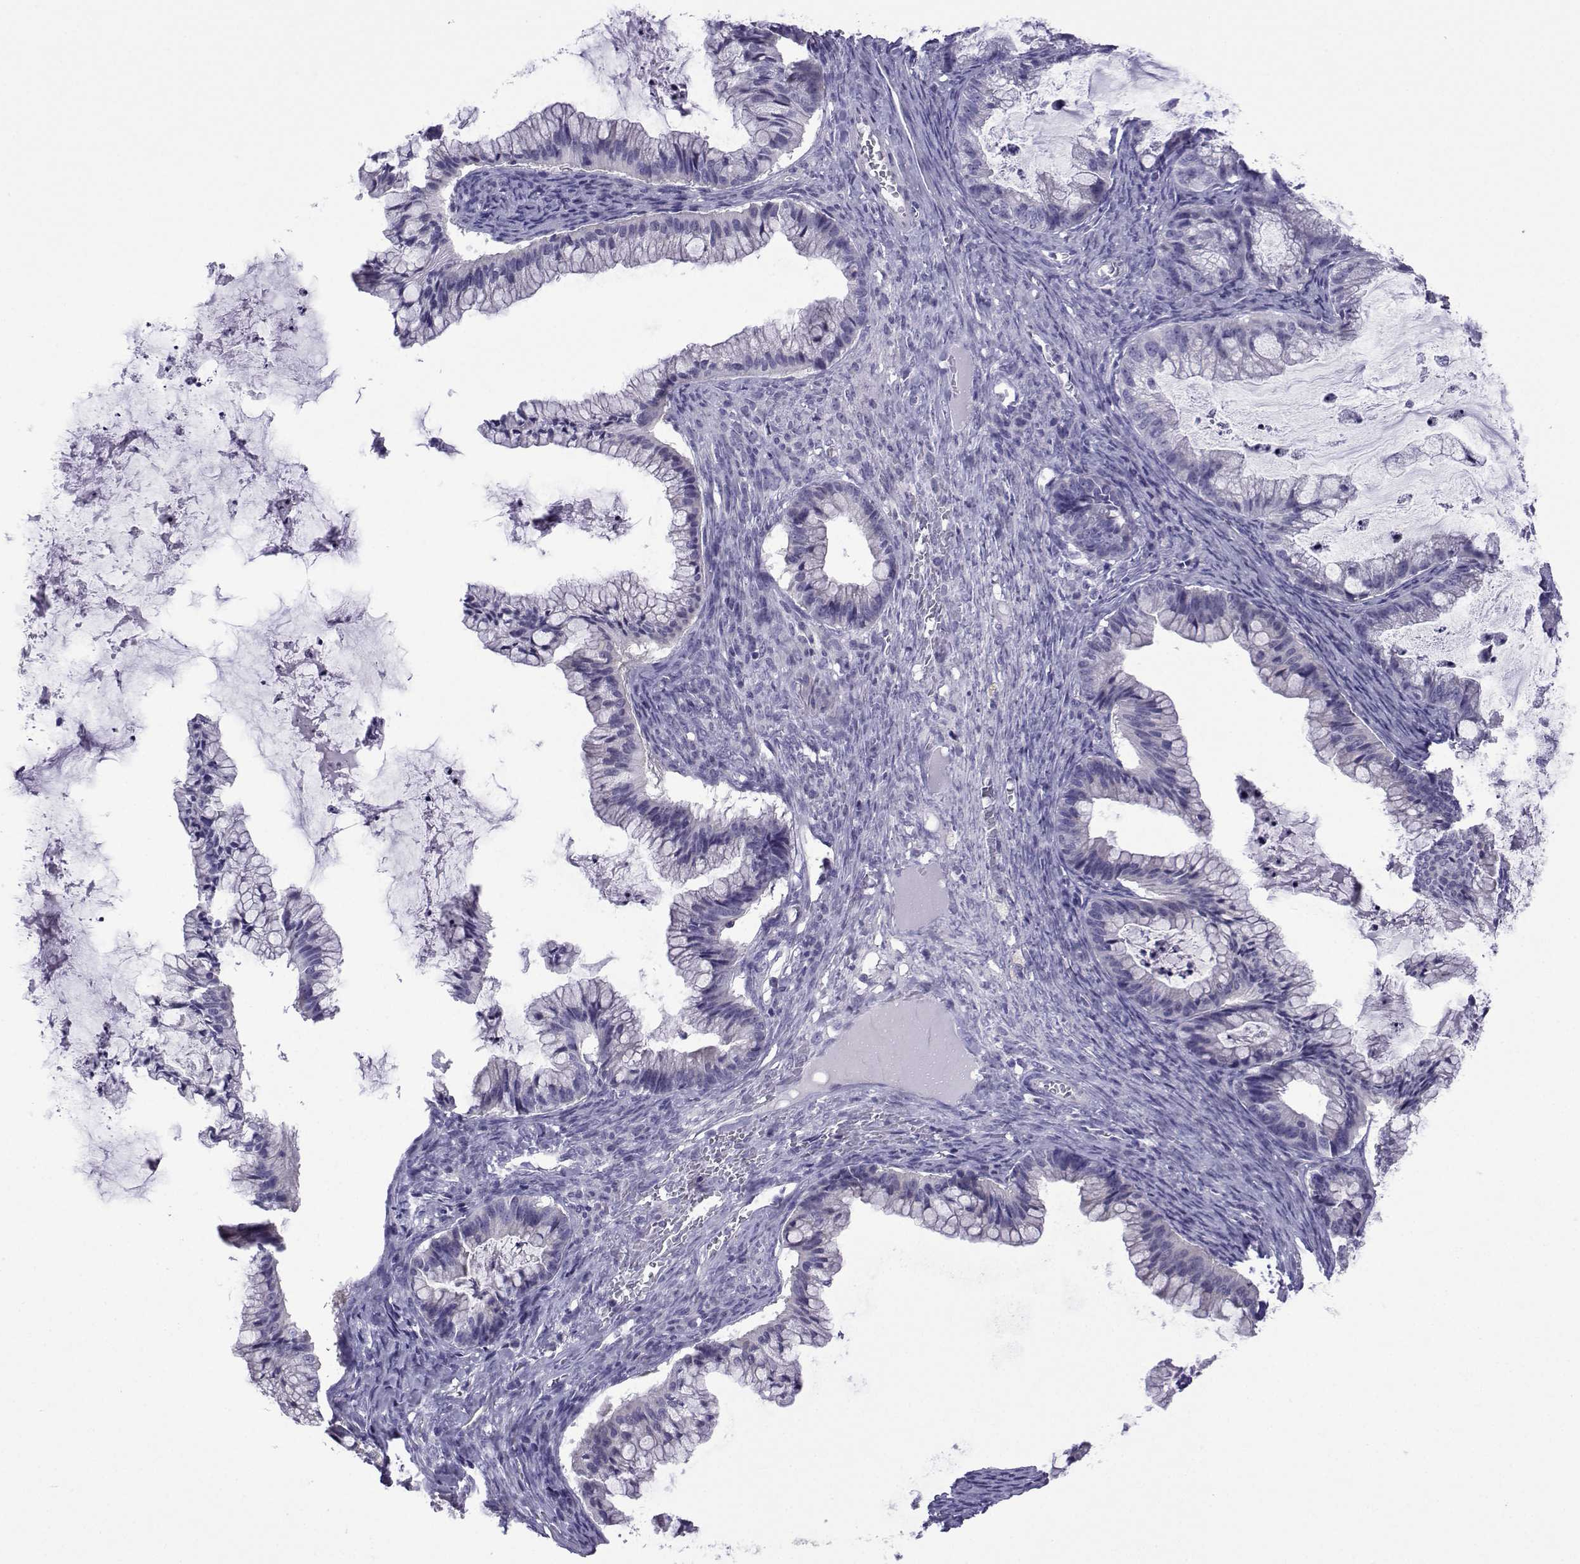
{"staining": {"intensity": "negative", "quantity": "none", "location": "none"}, "tissue": "ovarian cancer", "cell_type": "Tumor cells", "image_type": "cancer", "snomed": [{"axis": "morphology", "description": "Cystadenocarcinoma, mucinous, NOS"}, {"axis": "topography", "description": "Ovary"}], "caption": "There is no significant expression in tumor cells of ovarian mucinous cystadenocarcinoma. (DAB IHC visualized using brightfield microscopy, high magnification).", "gene": "CFAP70", "patient": {"sex": "female", "age": 57}}